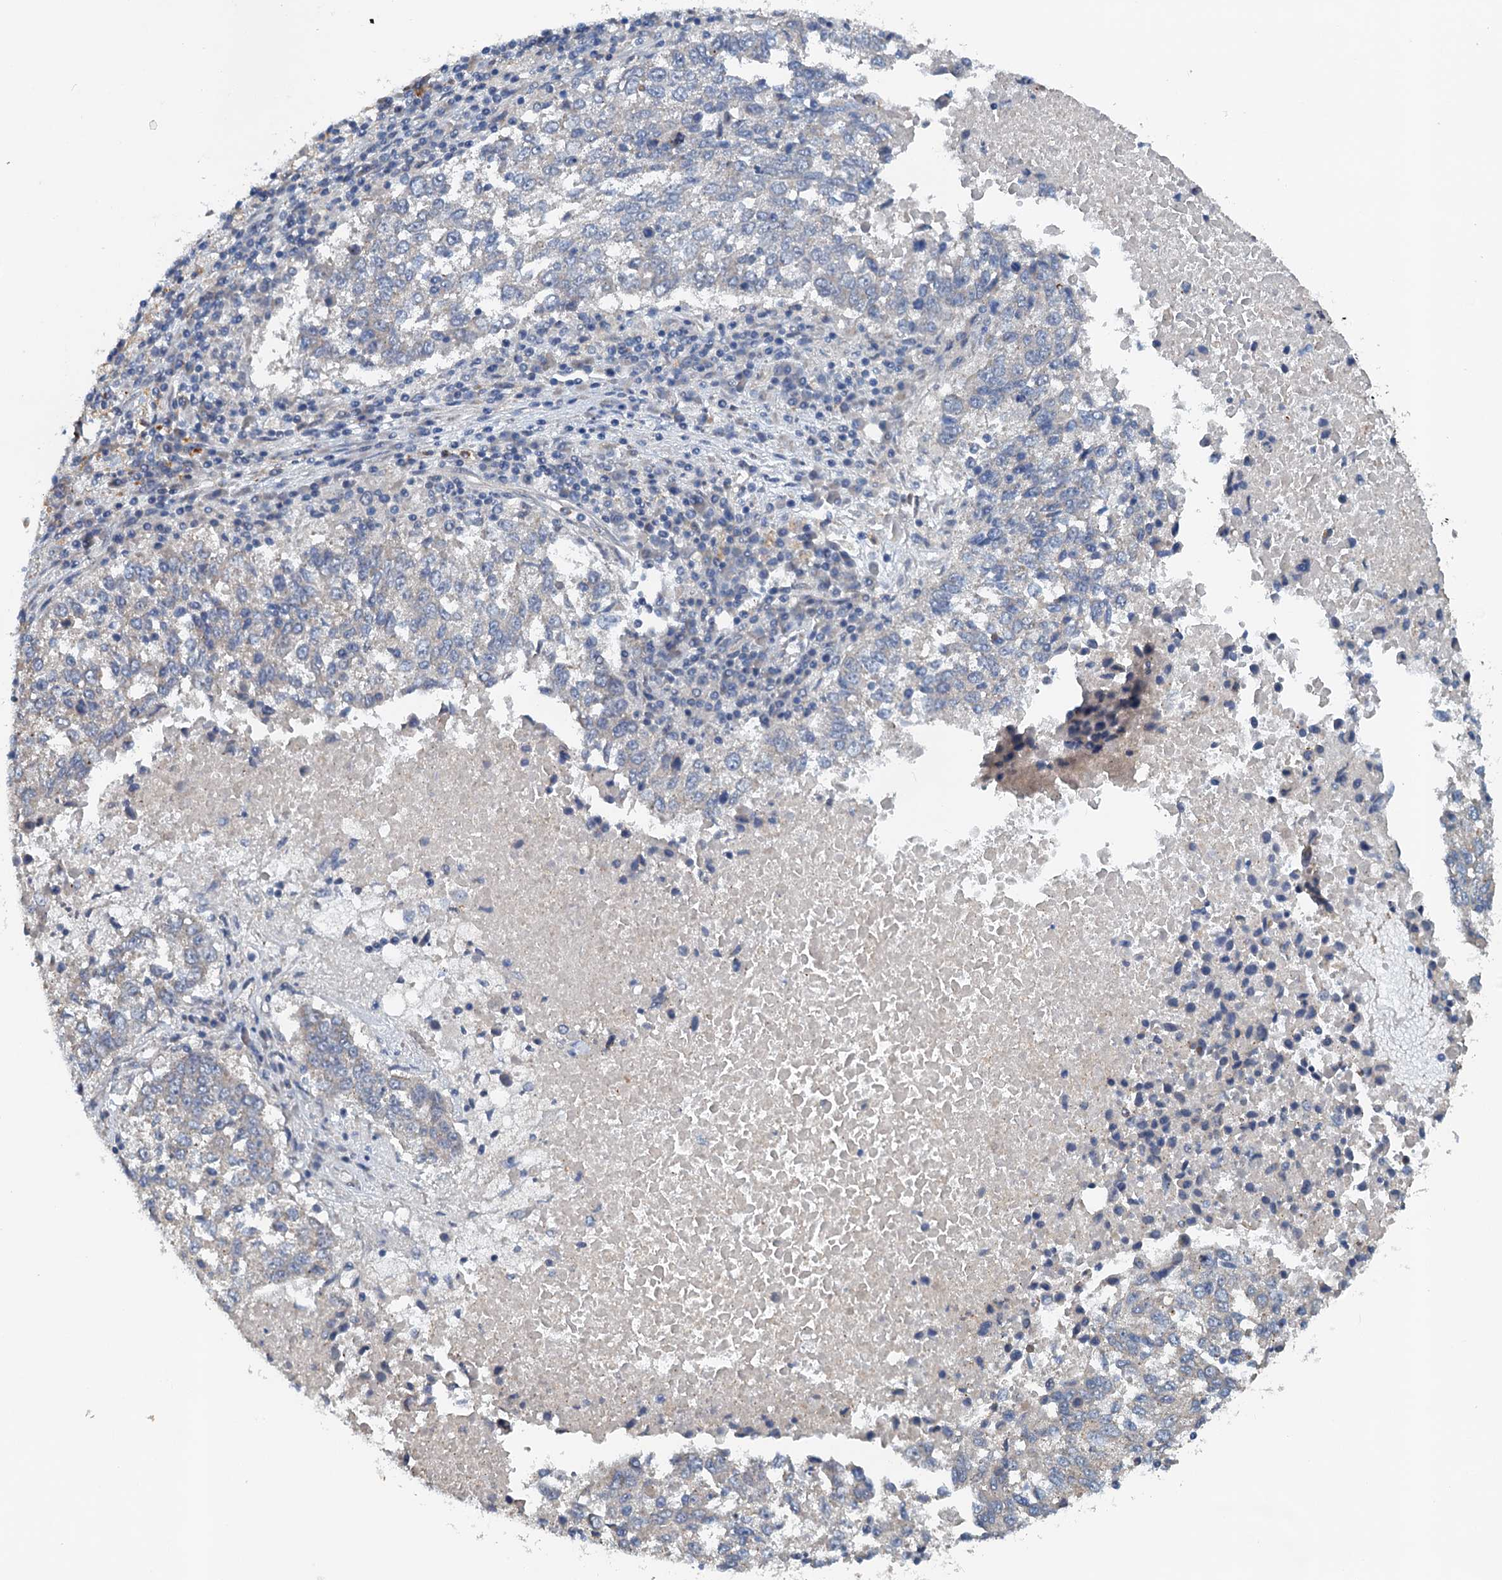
{"staining": {"intensity": "negative", "quantity": "none", "location": "none"}, "tissue": "lung cancer", "cell_type": "Tumor cells", "image_type": "cancer", "snomed": [{"axis": "morphology", "description": "Squamous cell carcinoma, NOS"}, {"axis": "topography", "description": "Lung"}], "caption": "This is a micrograph of immunohistochemistry staining of squamous cell carcinoma (lung), which shows no positivity in tumor cells.", "gene": "ZNF606", "patient": {"sex": "male", "age": 73}}